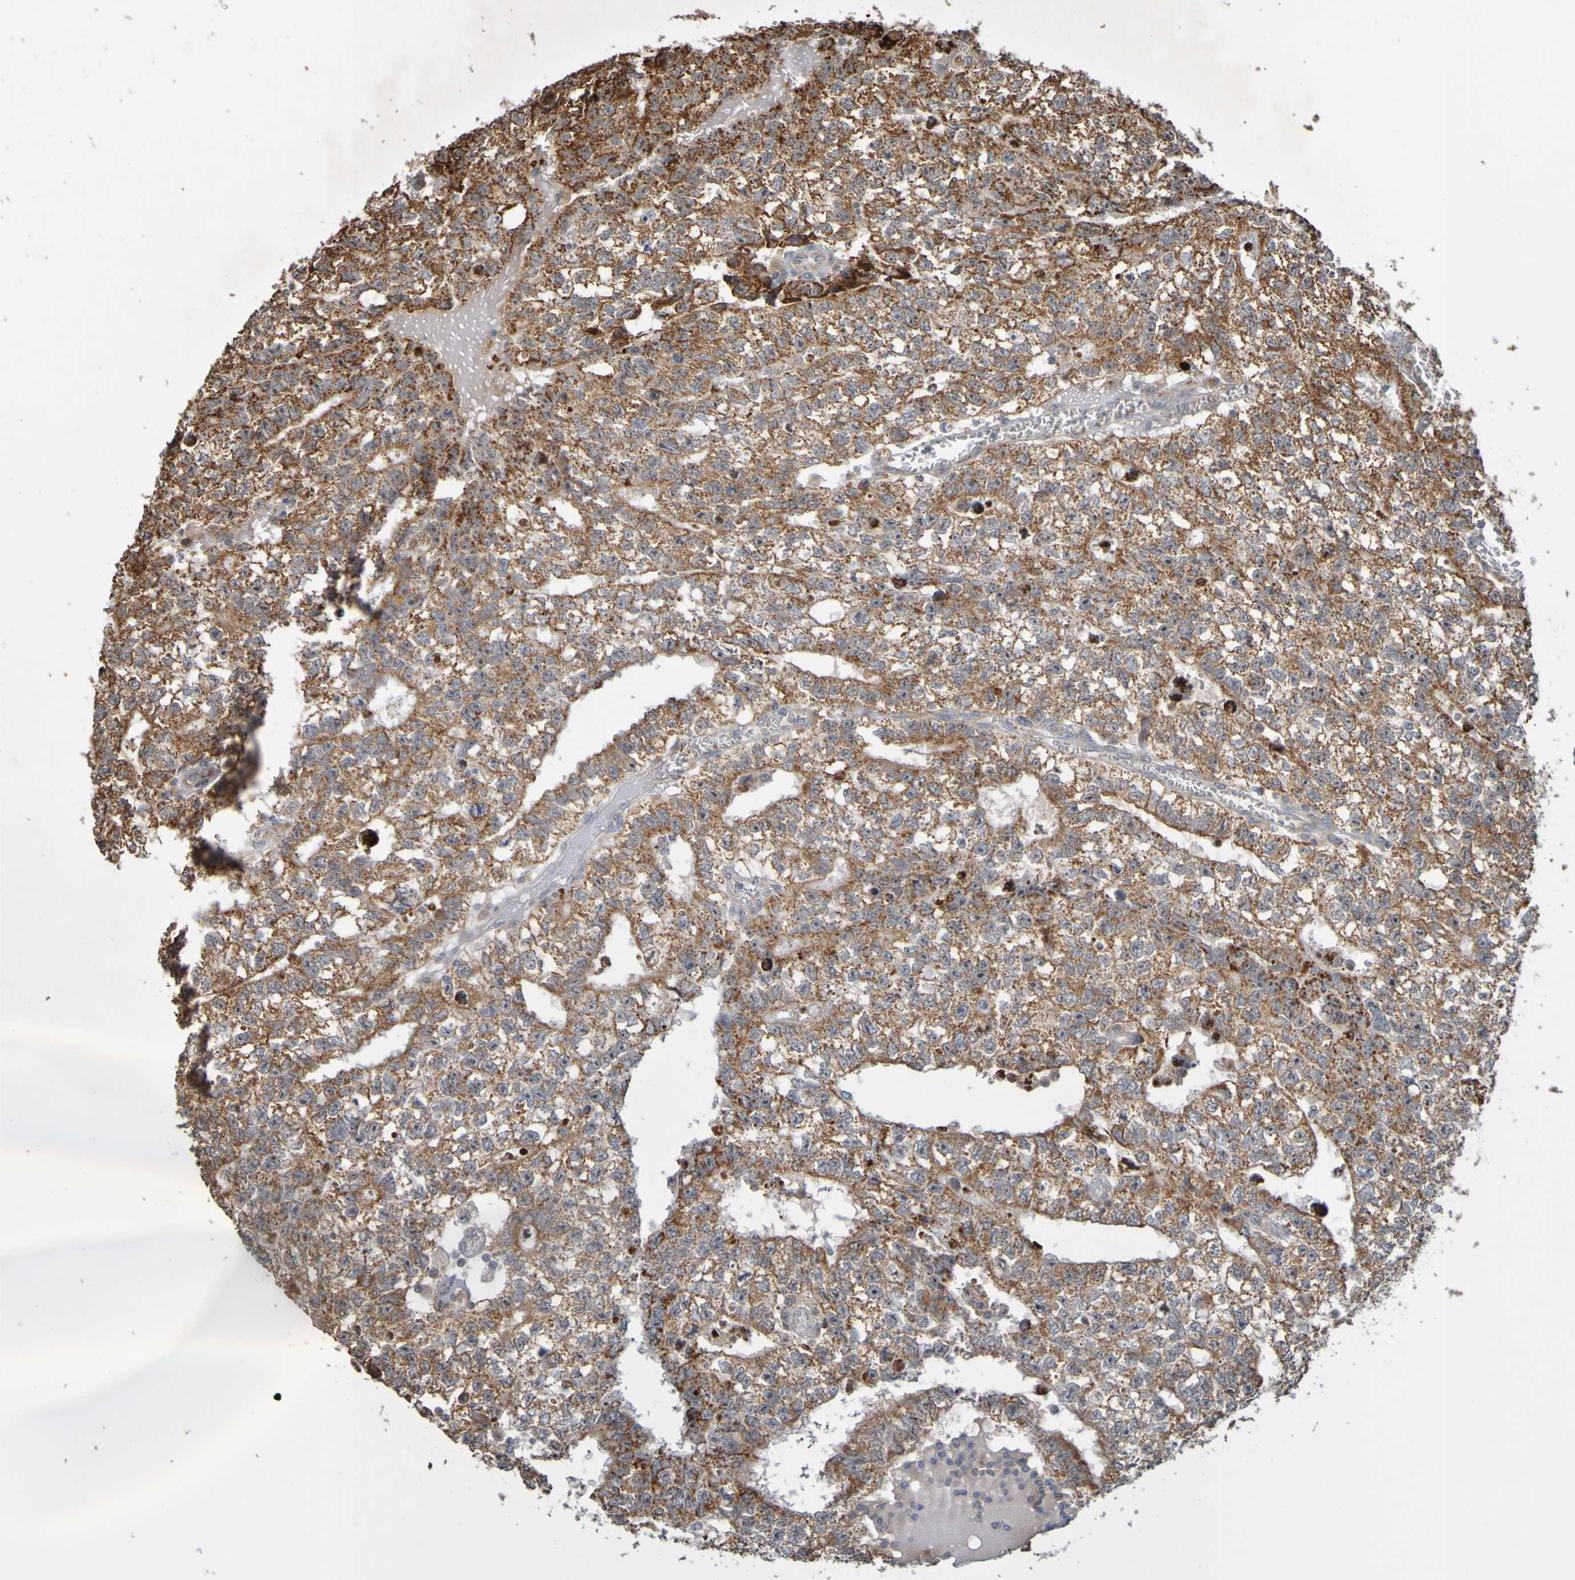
{"staining": {"intensity": "moderate", "quantity": ">75%", "location": "cytoplasmic/membranous"}, "tissue": "testis cancer", "cell_type": "Tumor cells", "image_type": "cancer", "snomed": [{"axis": "morphology", "description": "Seminoma, NOS"}, {"axis": "morphology", "description": "Carcinoma, Embryonal, NOS"}, {"axis": "topography", "description": "Testis"}], "caption": "Immunohistochemical staining of human testis cancer (seminoma) demonstrates medium levels of moderate cytoplasmic/membranous protein staining in approximately >75% of tumor cells.", "gene": "TMBIM1", "patient": {"sex": "male", "age": 38}}